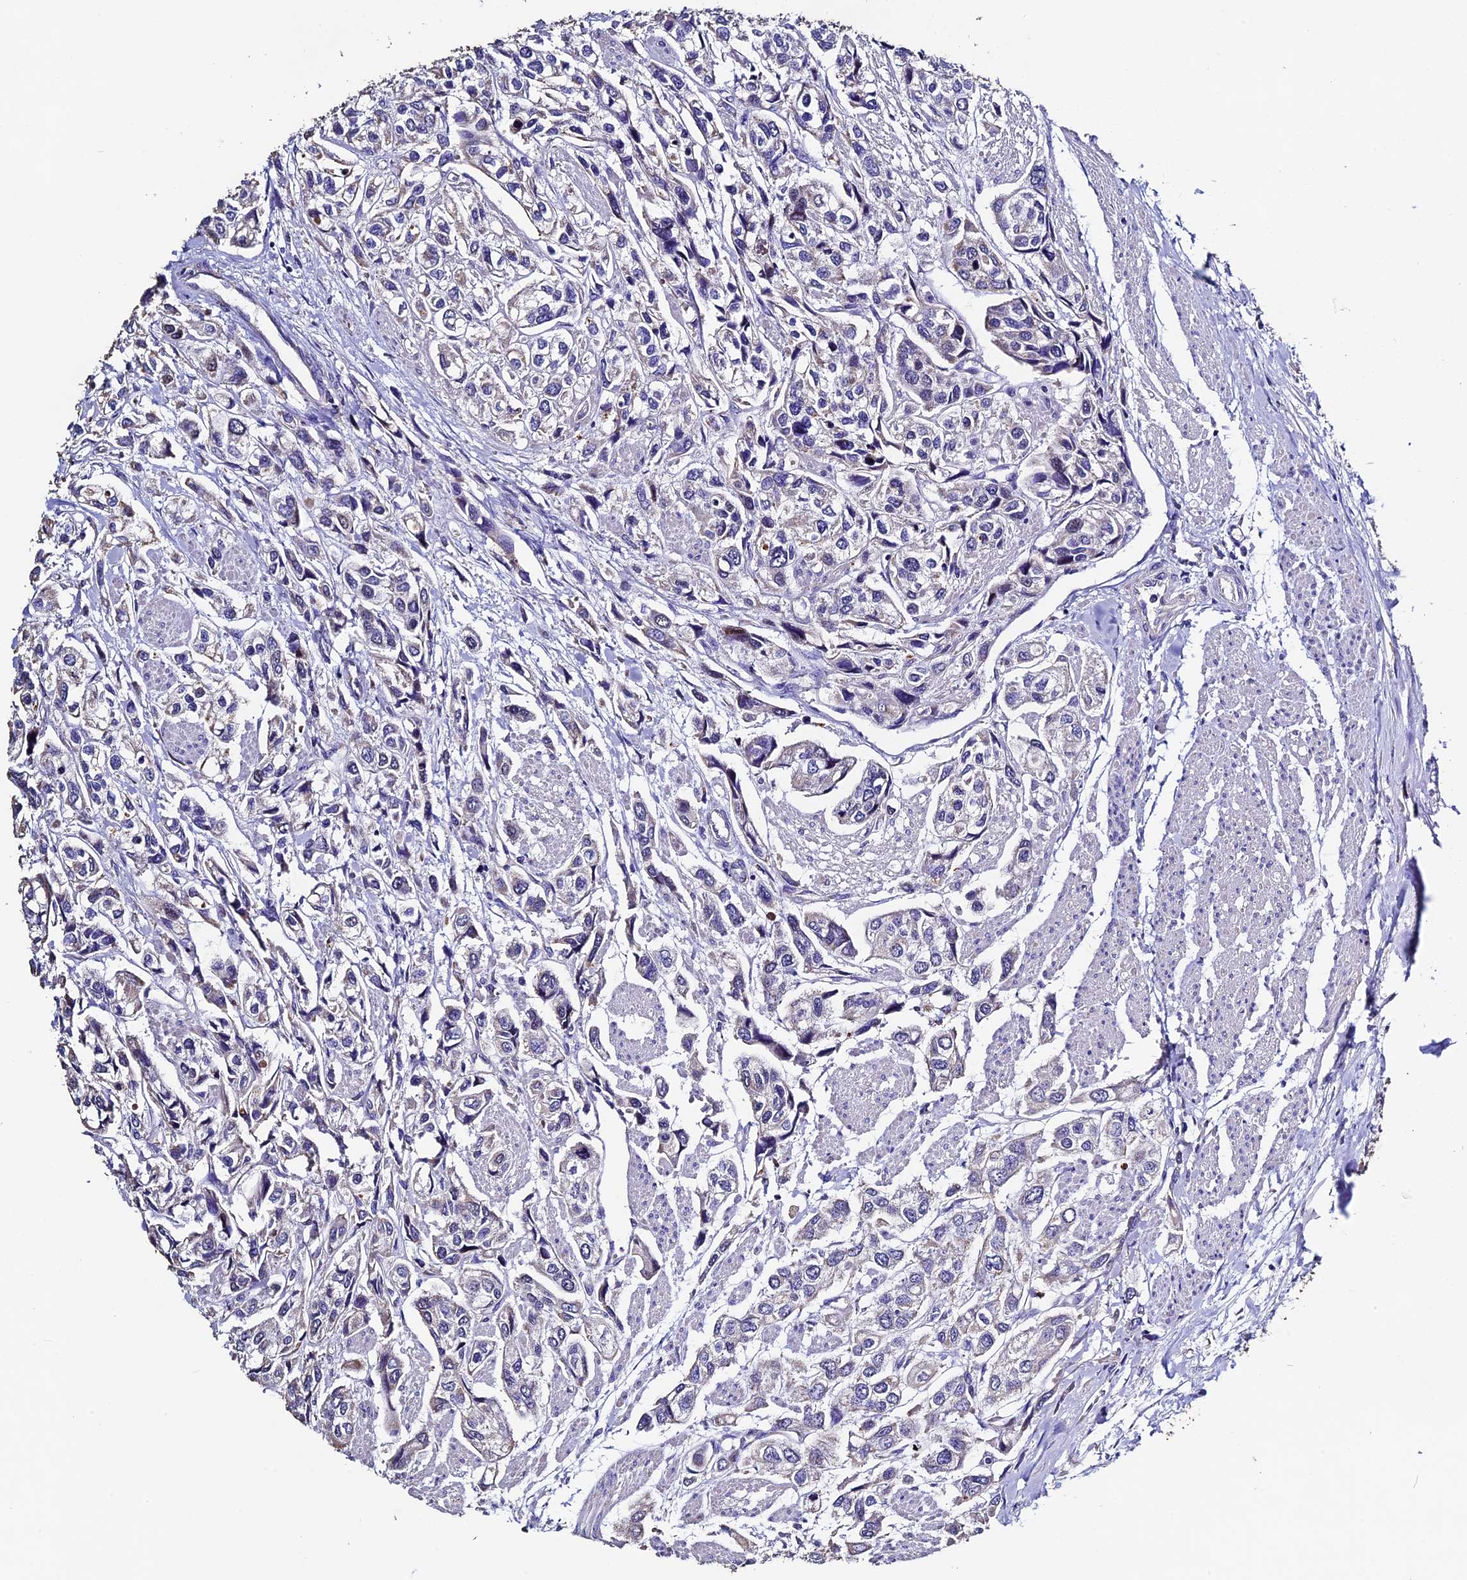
{"staining": {"intensity": "weak", "quantity": "<25%", "location": "cytoplasmic/membranous"}, "tissue": "urothelial cancer", "cell_type": "Tumor cells", "image_type": "cancer", "snomed": [{"axis": "morphology", "description": "Urothelial carcinoma, High grade"}, {"axis": "topography", "description": "Urinary bladder"}], "caption": "Urothelial cancer was stained to show a protein in brown. There is no significant positivity in tumor cells. The staining was performed using DAB to visualize the protein expression in brown, while the nuclei were stained in blue with hematoxylin (Magnification: 20x).", "gene": "FBXW9", "patient": {"sex": "male", "age": 67}}